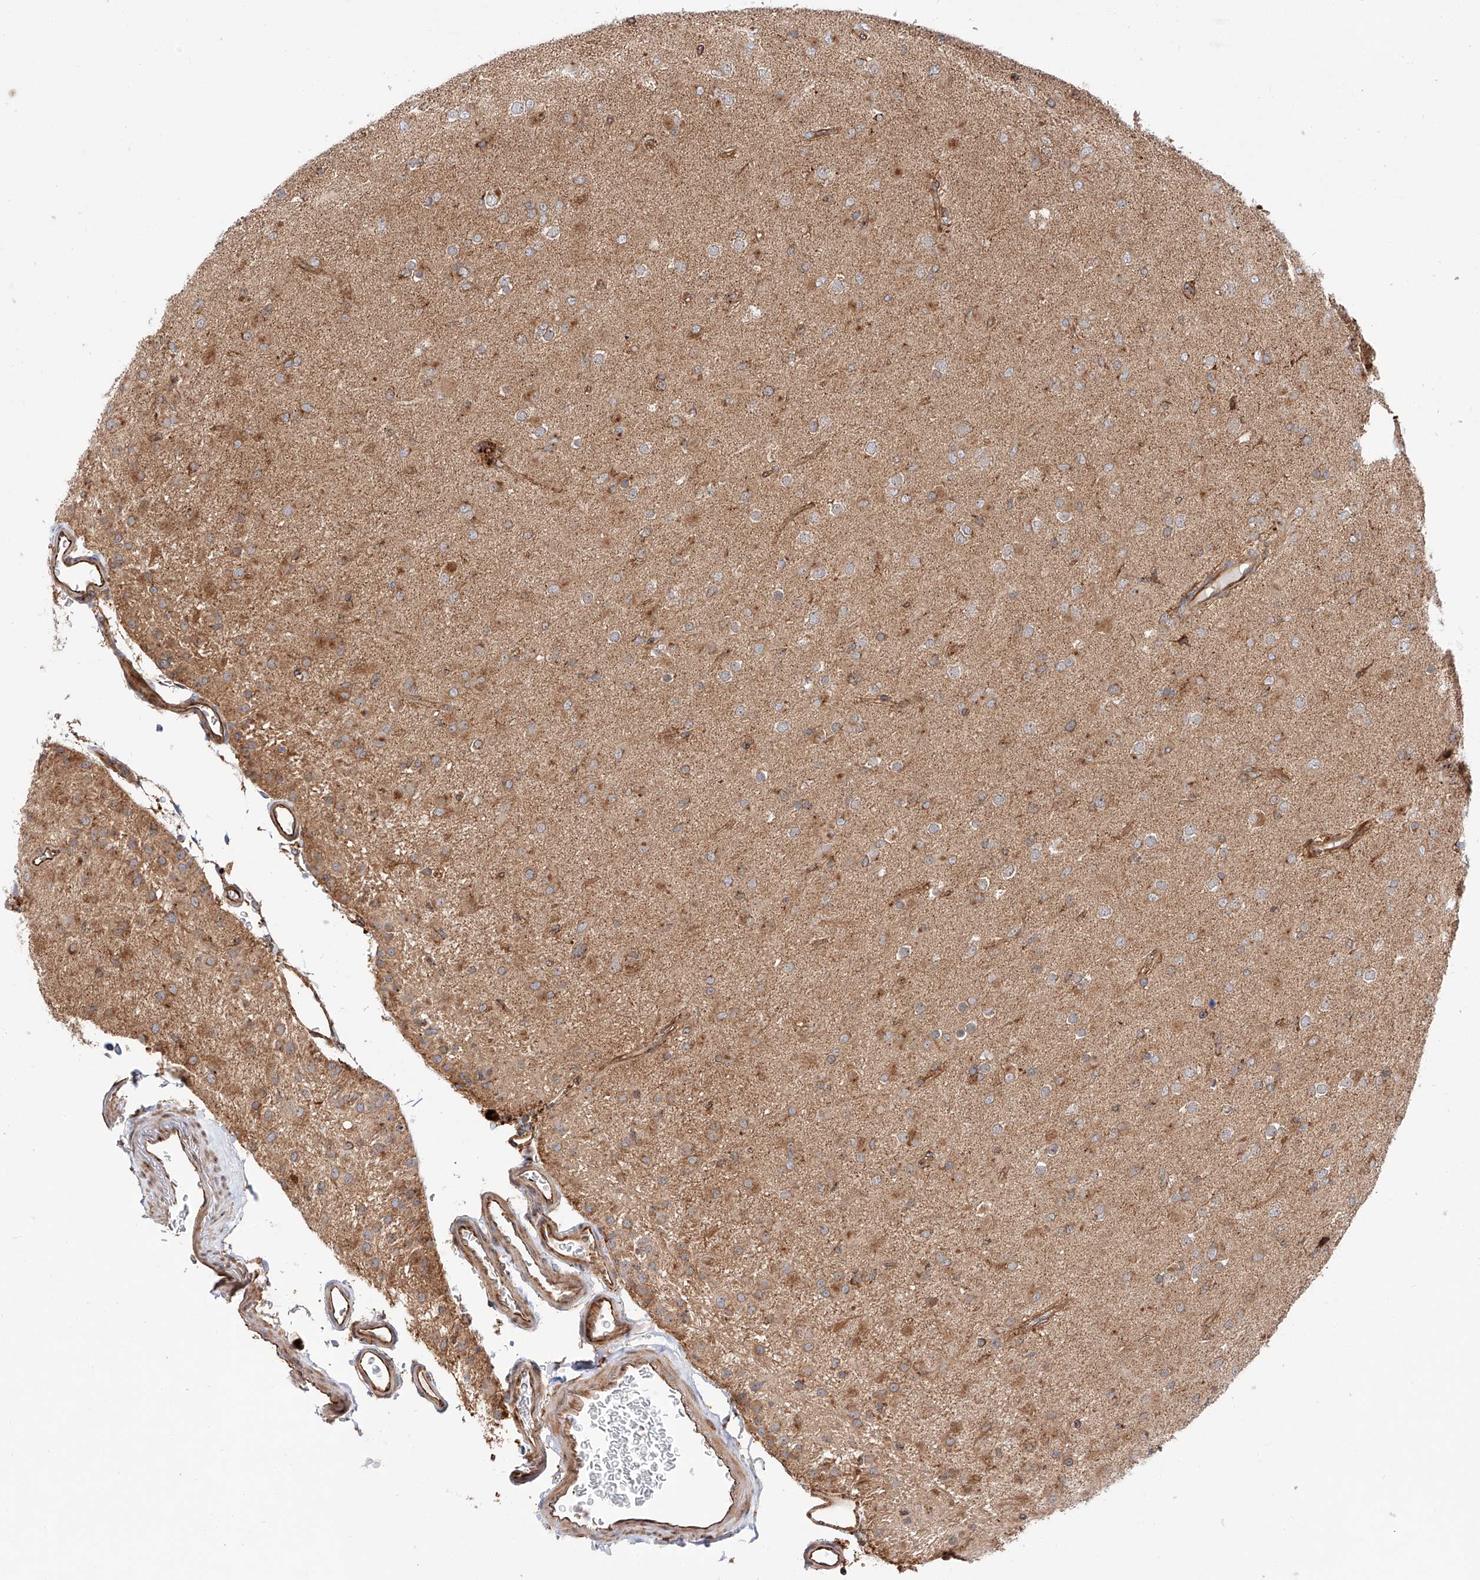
{"staining": {"intensity": "moderate", "quantity": "25%-75%", "location": "cytoplasmic/membranous"}, "tissue": "glioma", "cell_type": "Tumor cells", "image_type": "cancer", "snomed": [{"axis": "morphology", "description": "Glioma, malignant, Low grade"}, {"axis": "topography", "description": "Brain"}], "caption": "Glioma tissue displays moderate cytoplasmic/membranous expression in approximately 25%-75% of tumor cells Using DAB (brown) and hematoxylin (blue) stains, captured at high magnification using brightfield microscopy.", "gene": "ISCA2", "patient": {"sex": "male", "age": 65}}